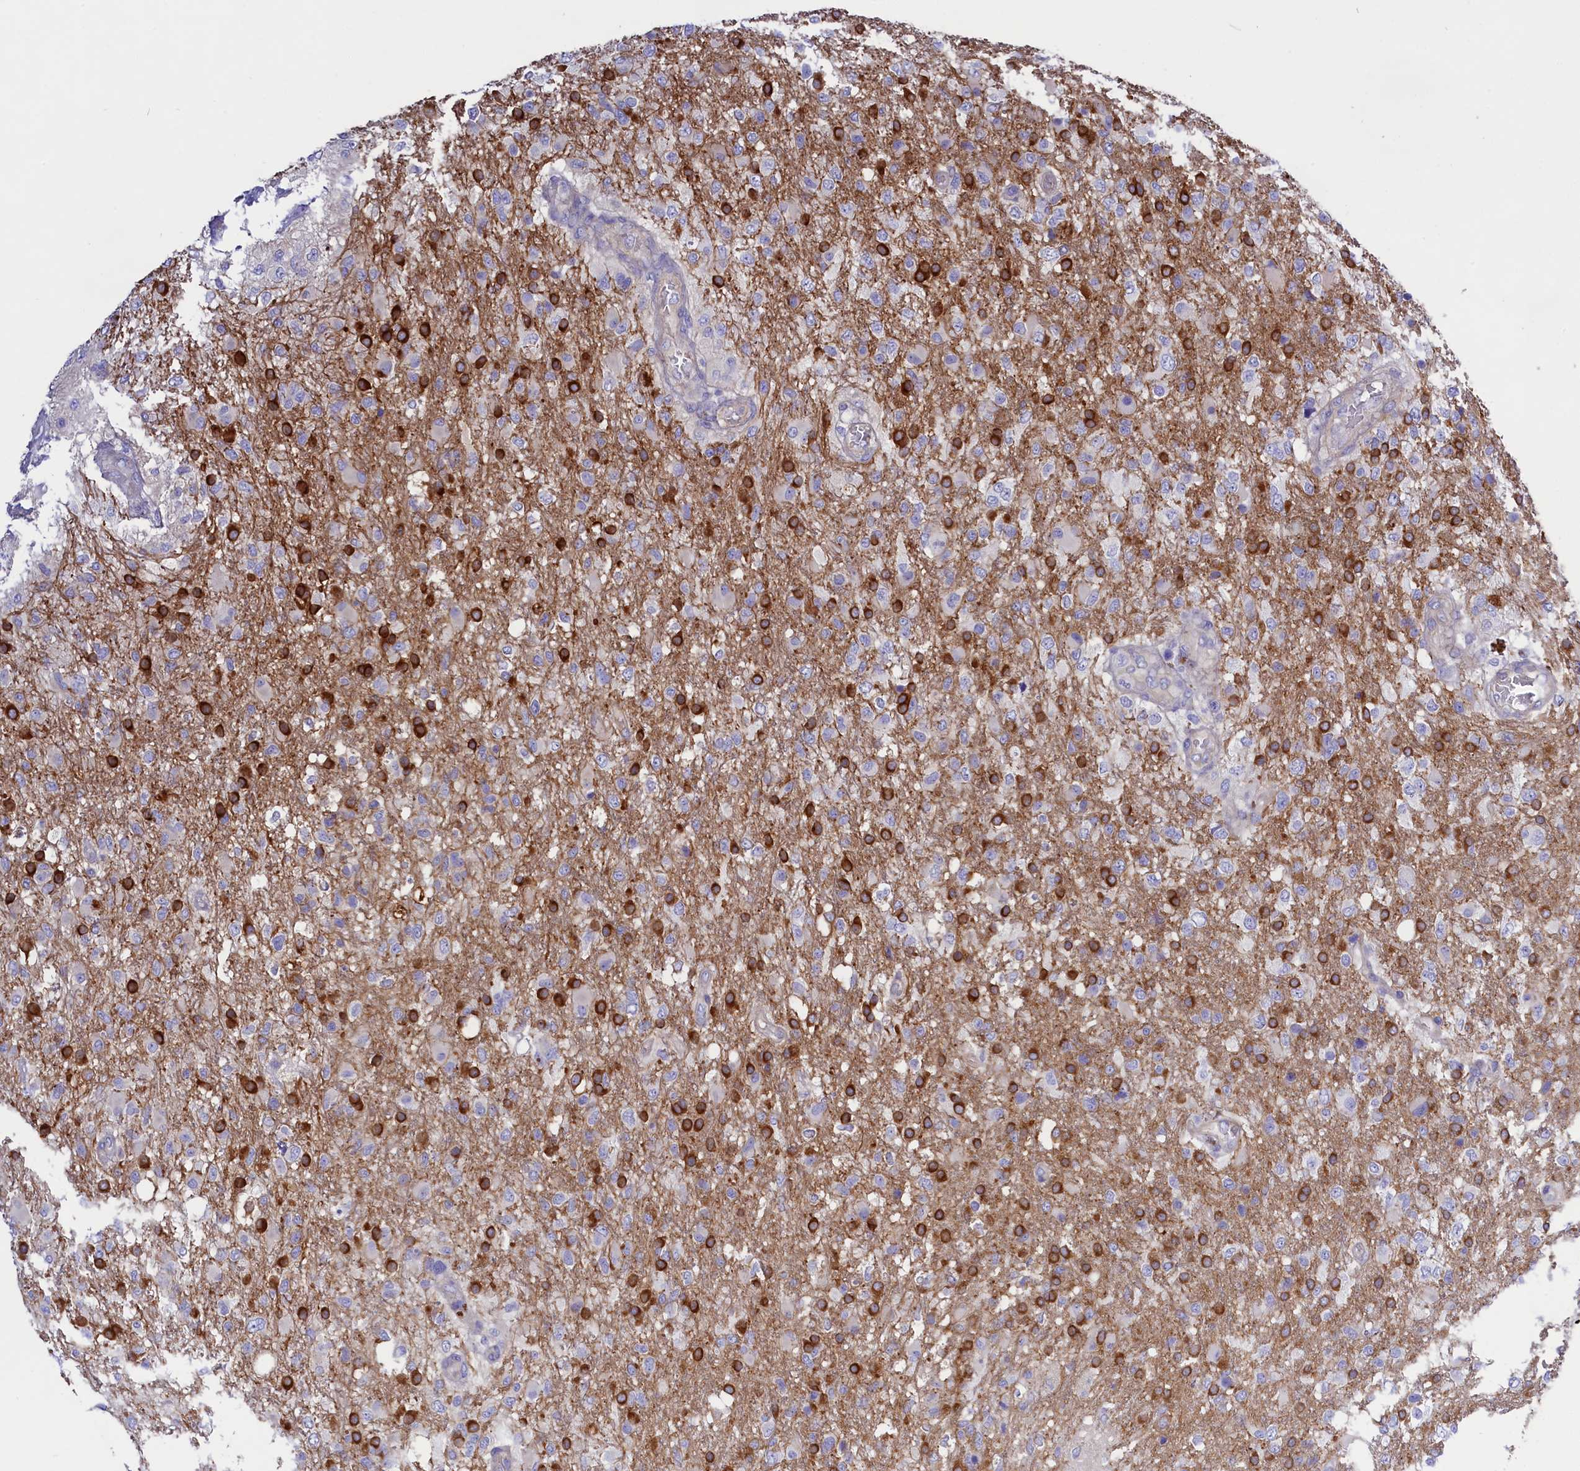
{"staining": {"intensity": "strong", "quantity": "25%-75%", "location": "cytoplasmic/membranous"}, "tissue": "glioma", "cell_type": "Tumor cells", "image_type": "cancer", "snomed": [{"axis": "morphology", "description": "Glioma, malignant, High grade"}, {"axis": "topography", "description": "Brain"}], "caption": "Tumor cells display strong cytoplasmic/membranous positivity in about 25%-75% of cells in high-grade glioma (malignant).", "gene": "PPP1R13L", "patient": {"sex": "female", "age": 74}}